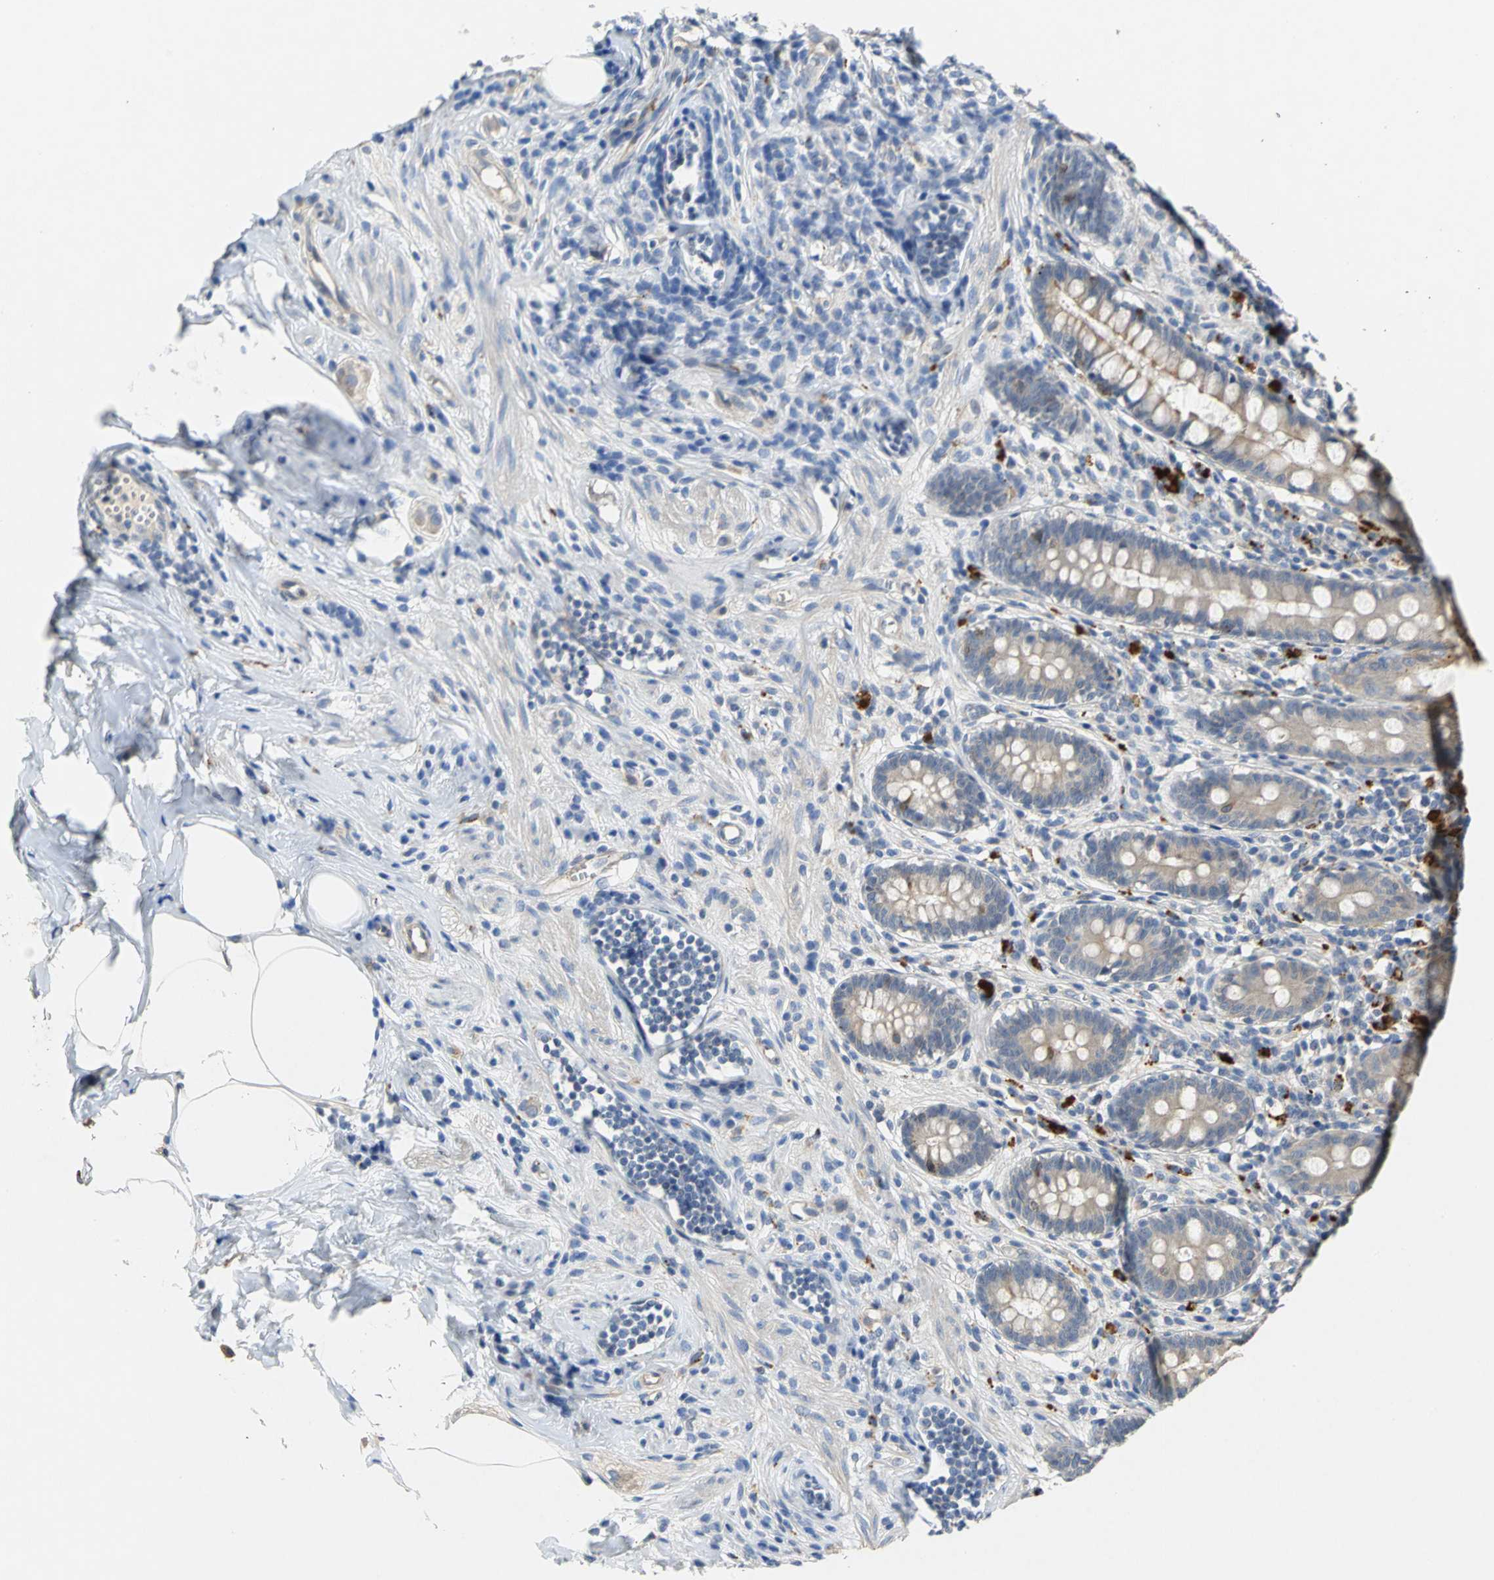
{"staining": {"intensity": "weak", "quantity": "25%-75%", "location": "cytoplasmic/membranous"}, "tissue": "appendix", "cell_type": "Glandular cells", "image_type": "normal", "snomed": [{"axis": "morphology", "description": "Normal tissue, NOS"}, {"axis": "topography", "description": "Appendix"}], "caption": "Glandular cells show low levels of weak cytoplasmic/membranous expression in approximately 25%-75% of cells in unremarkable appendix. (DAB (3,3'-diaminobenzidine) IHC, brown staining for protein, blue staining for nuclei).", "gene": "IL17RB", "patient": {"sex": "female", "age": 50}}